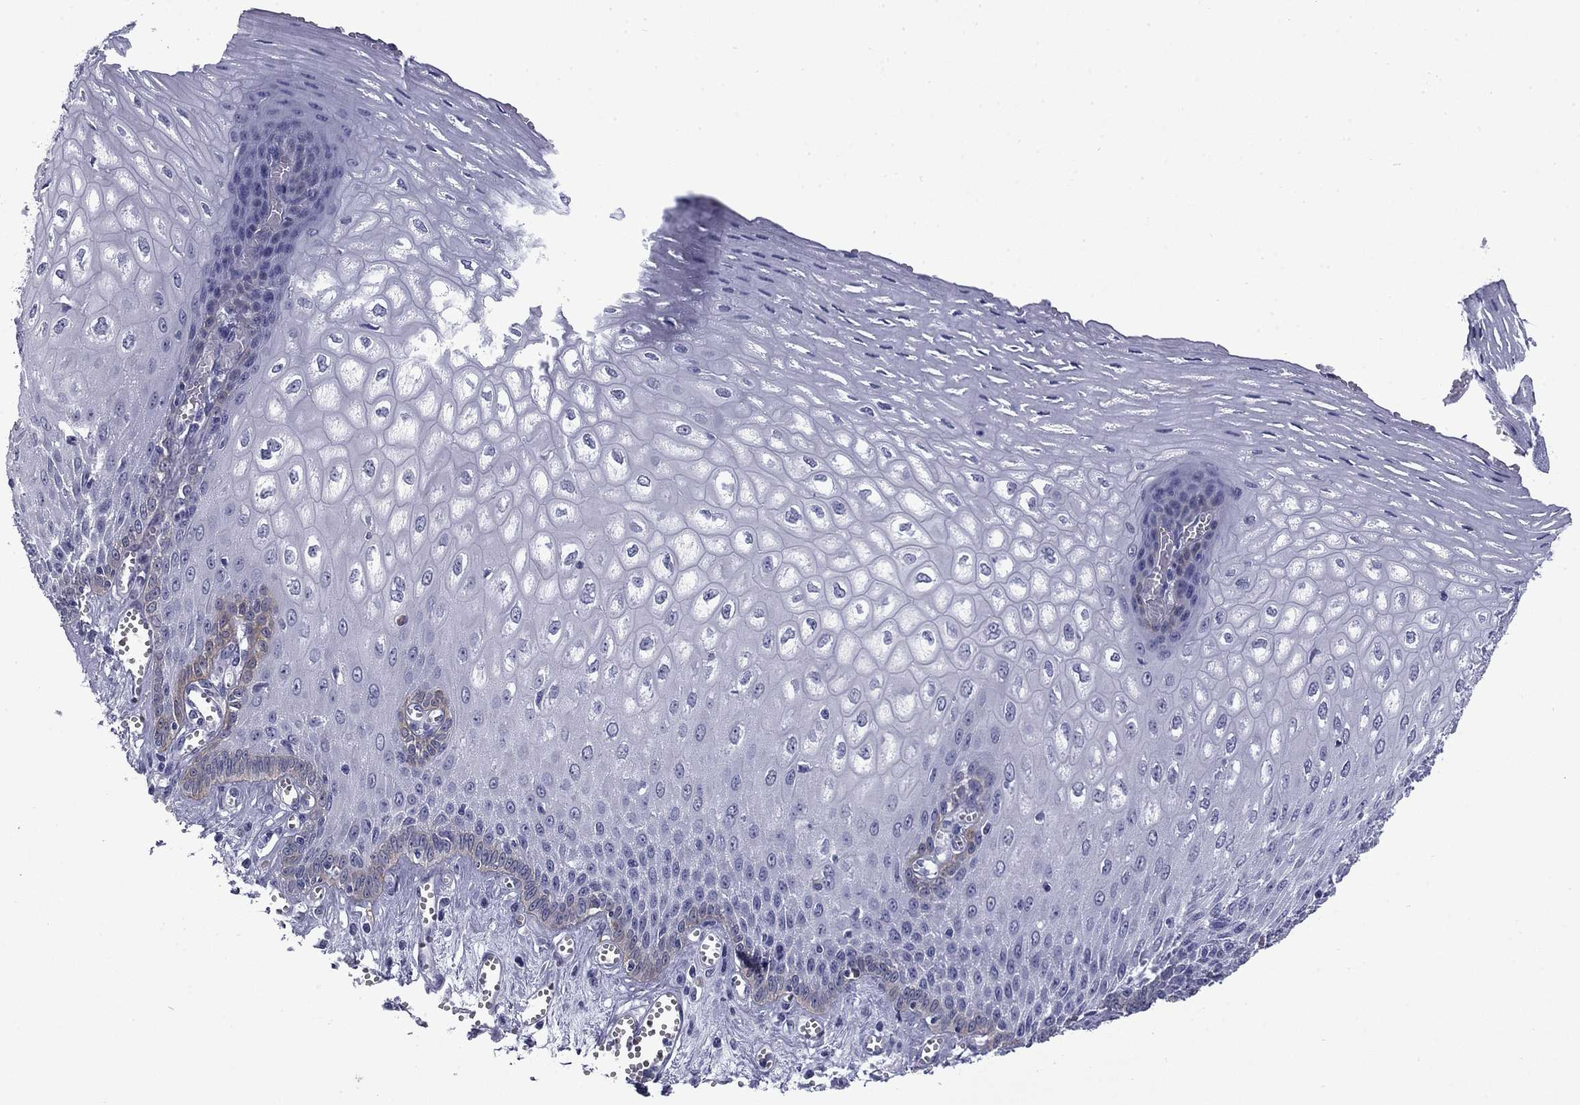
{"staining": {"intensity": "negative", "quantity": "none", "location": "none"}, "tissue": "esophagus", "cell_type": "Squamous epithelial cells", "image_type": "normal", "snomed": [{"axis": "morphology", "description": "Normal tissue, NOS"}, {"axis": "topography", "description": "Esophagus"}], "caption": "Micrograph shows no protein expression in squamous epithelial cells of unremarkable esophagus. (DAB immunohistochemistry (IHC), high magnification).", "gene": "BCL2L14", "patient": {"sex": "male", "age": 58}}